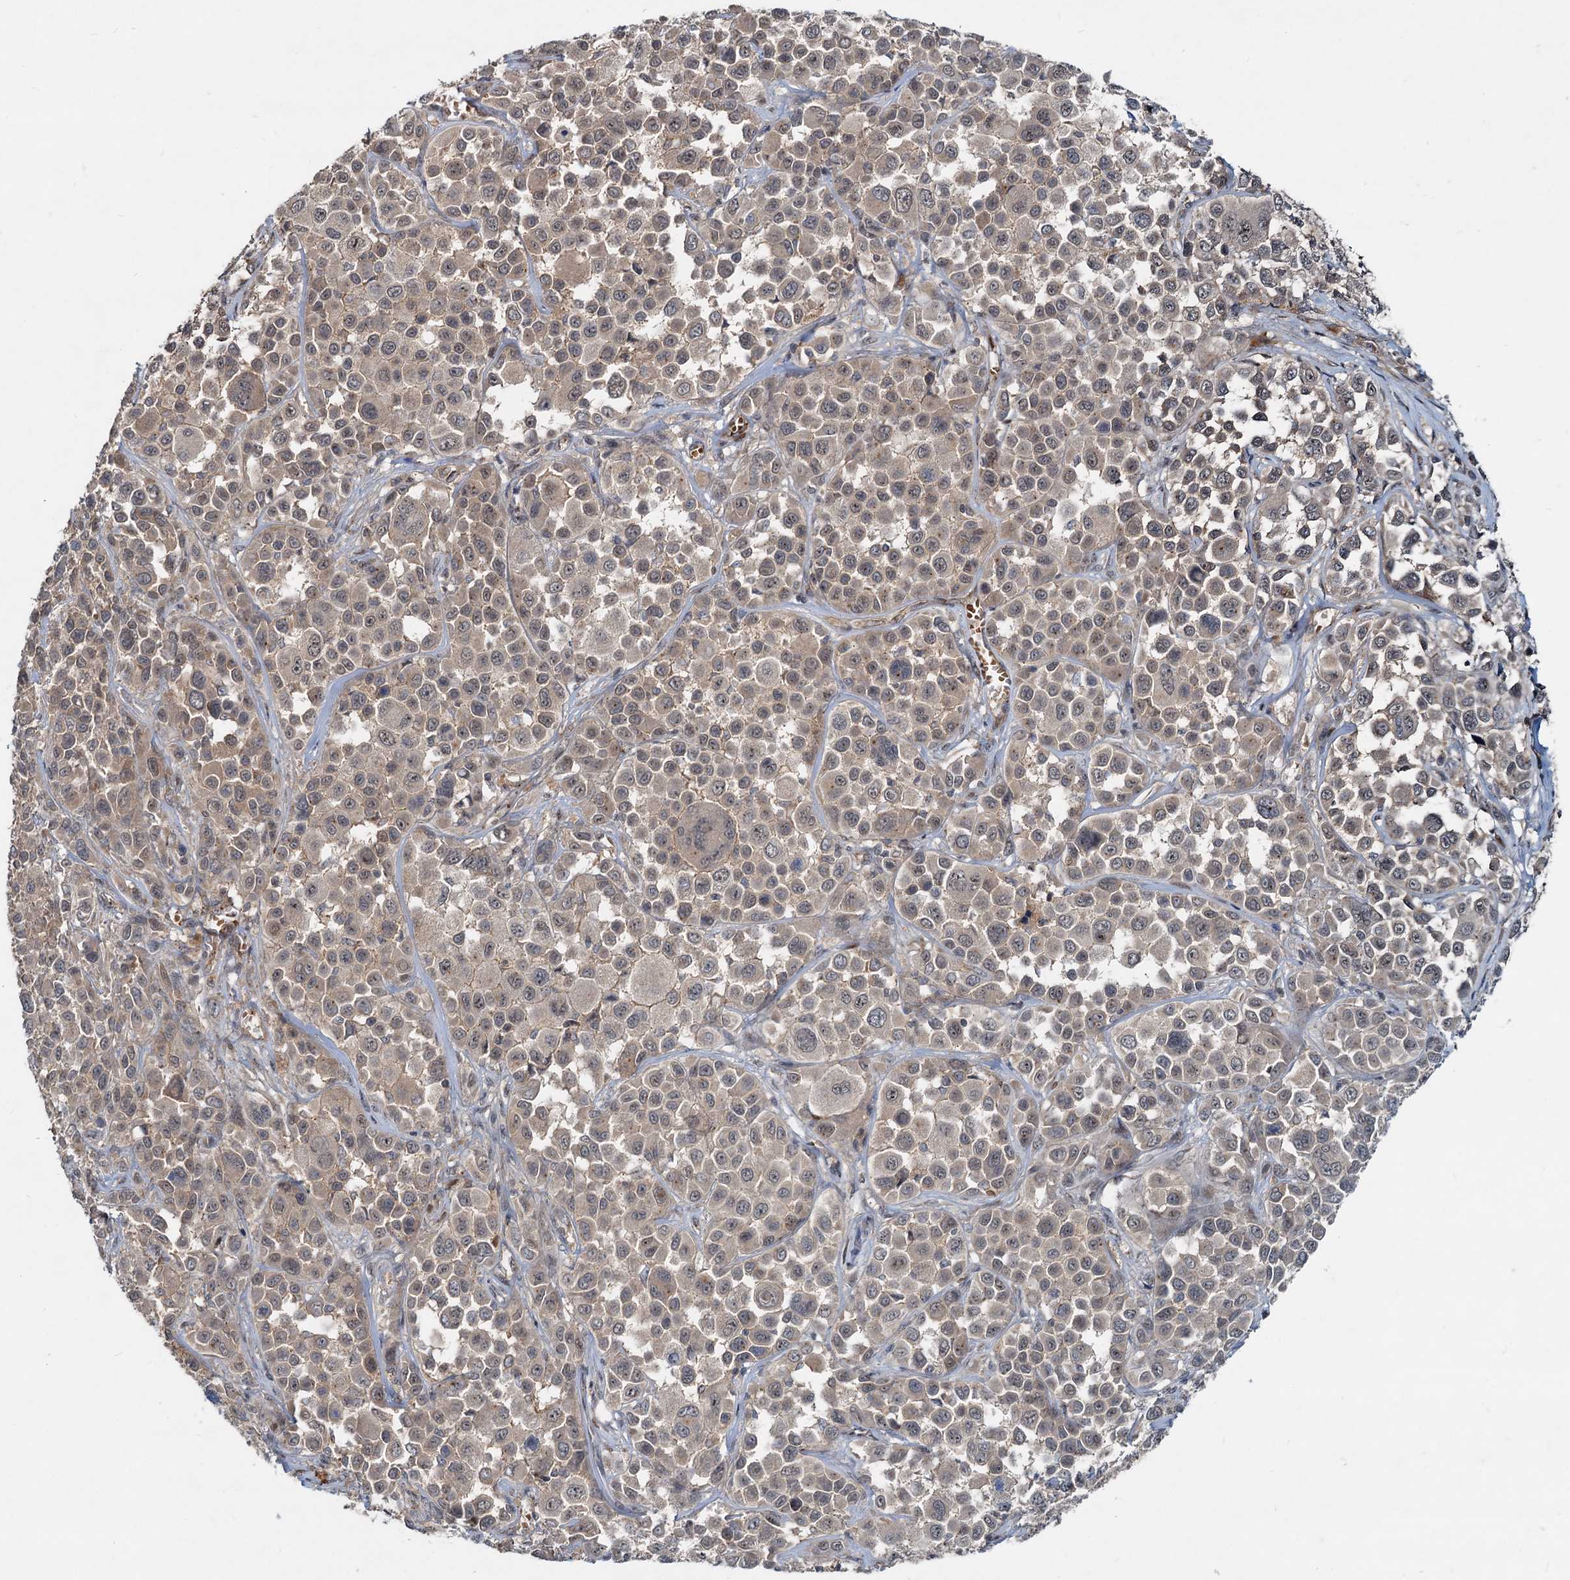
{"staining": {"intensity": "weak", "quantity": ">75%", "location": "cytoplasmic/membranous,nuclear"}, "tissue": "melanoma", "cell_type": "Tumor cells", "image_type": "cancer", "snomed": [{"axis": "morphology", "description": "Malignant melanoma, NOS"}, {"axis": "topography", "description": "Skin of trunk"}], "caption": "An image showing weak cytoplasmic/membranous and nuclear expression in approximately >75% of tumor cells in melanoma, as visualized by brown immunohistochemical staining.", "gene": "CEP68", "patient": {"sex": "male", "age": 71}}